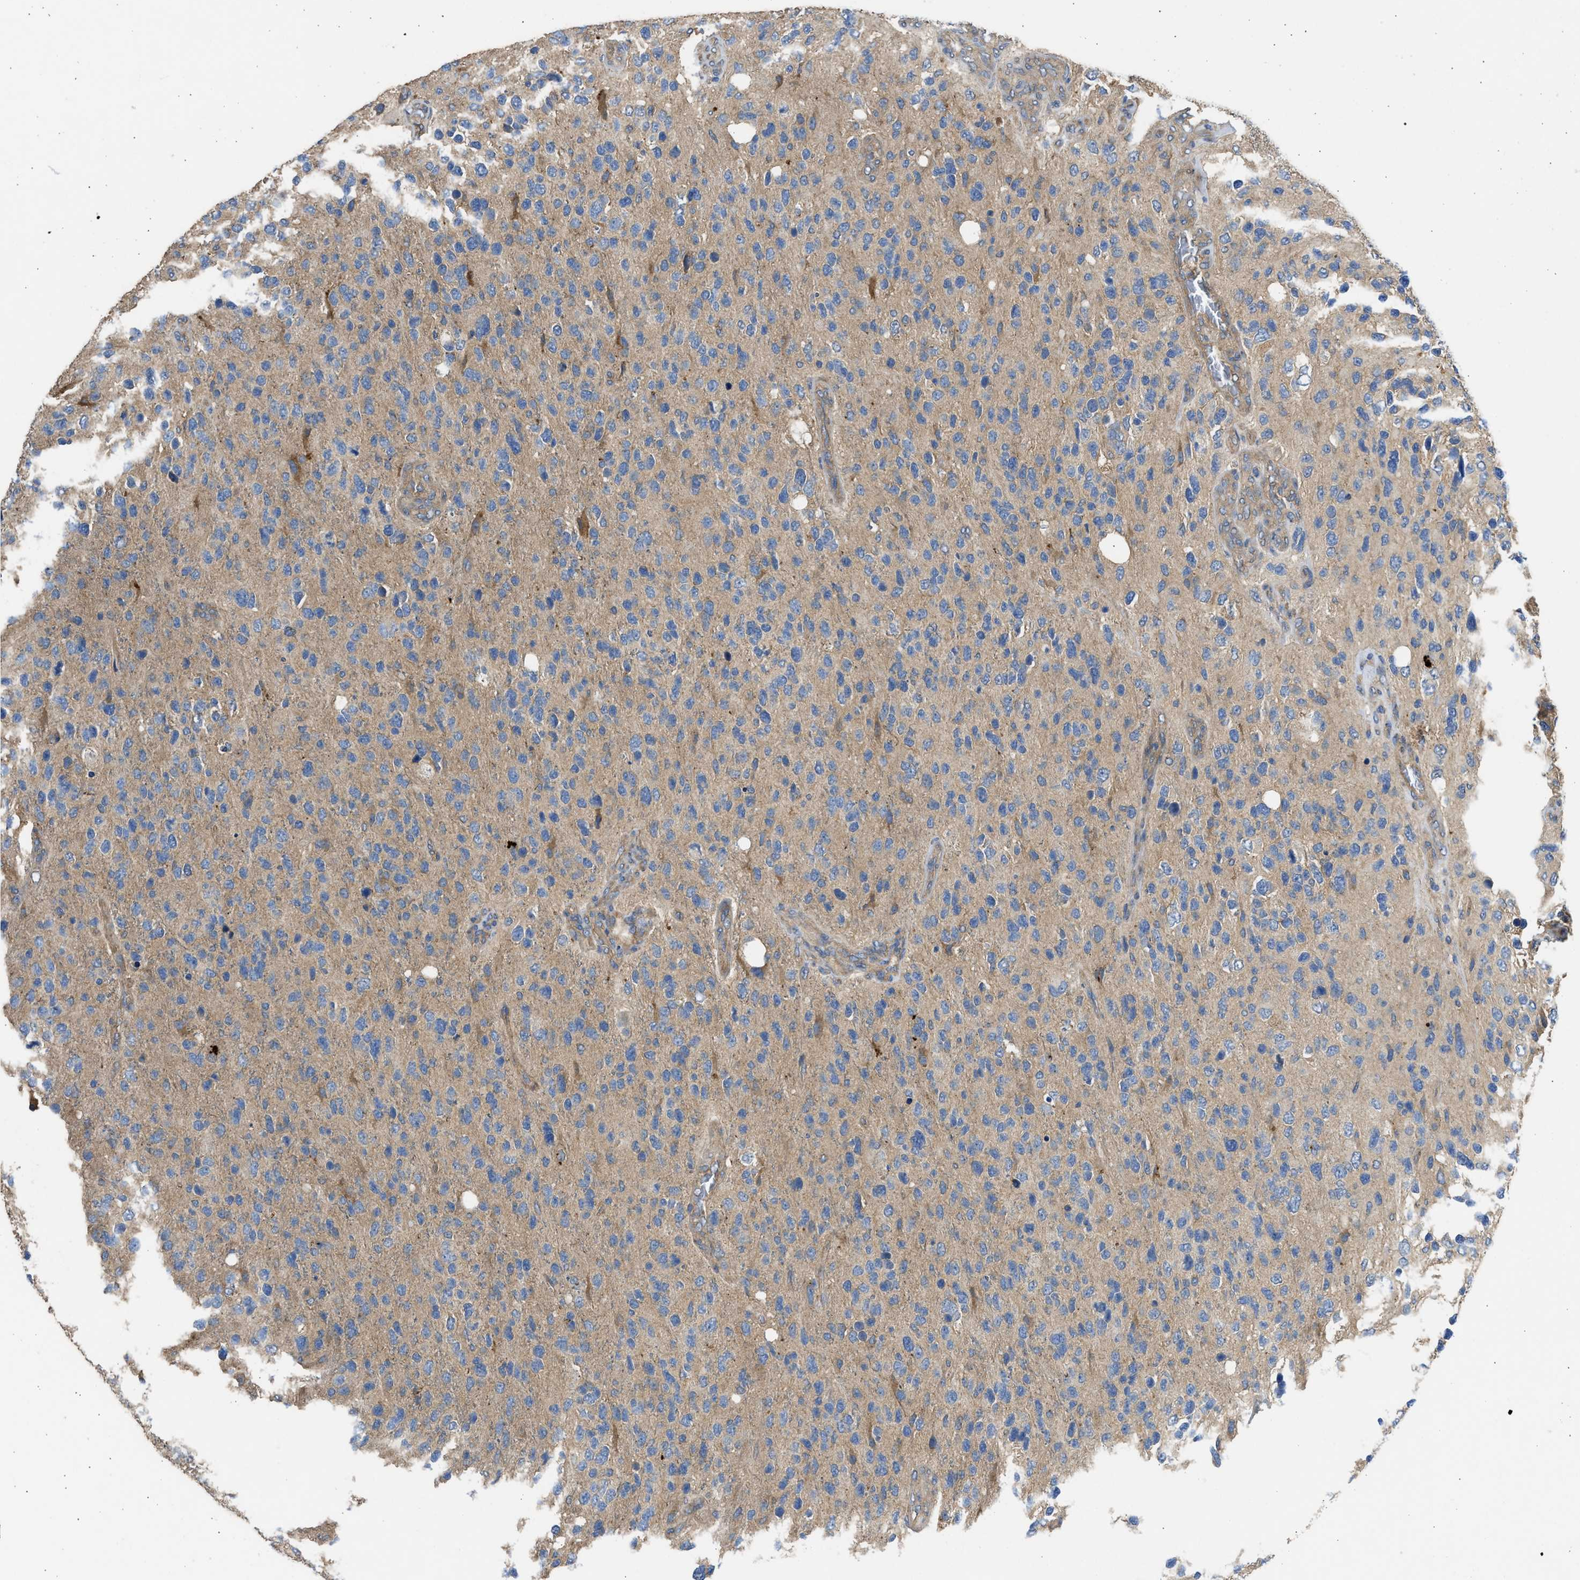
{"staining": {"intensity": "weak", "quantity": ">75%", "location": "cytoplasmic/membranous"}, "tissue": "glioma", "cell_type": "Tumor cells", "image_type": "cancer", "snomed": [{"axis": "morphology", "description": "Glioma, malignant, High grade"}, {"axis": "topography", "description": "Brain"}], "caption": "Immunohistochemical staining of human glioma displays weak cytoplasmic/membranous protein staining in about >75% of tumor cells.", "gene": "CSRNP2", "patient": {"sex": "female", "age": 58}}